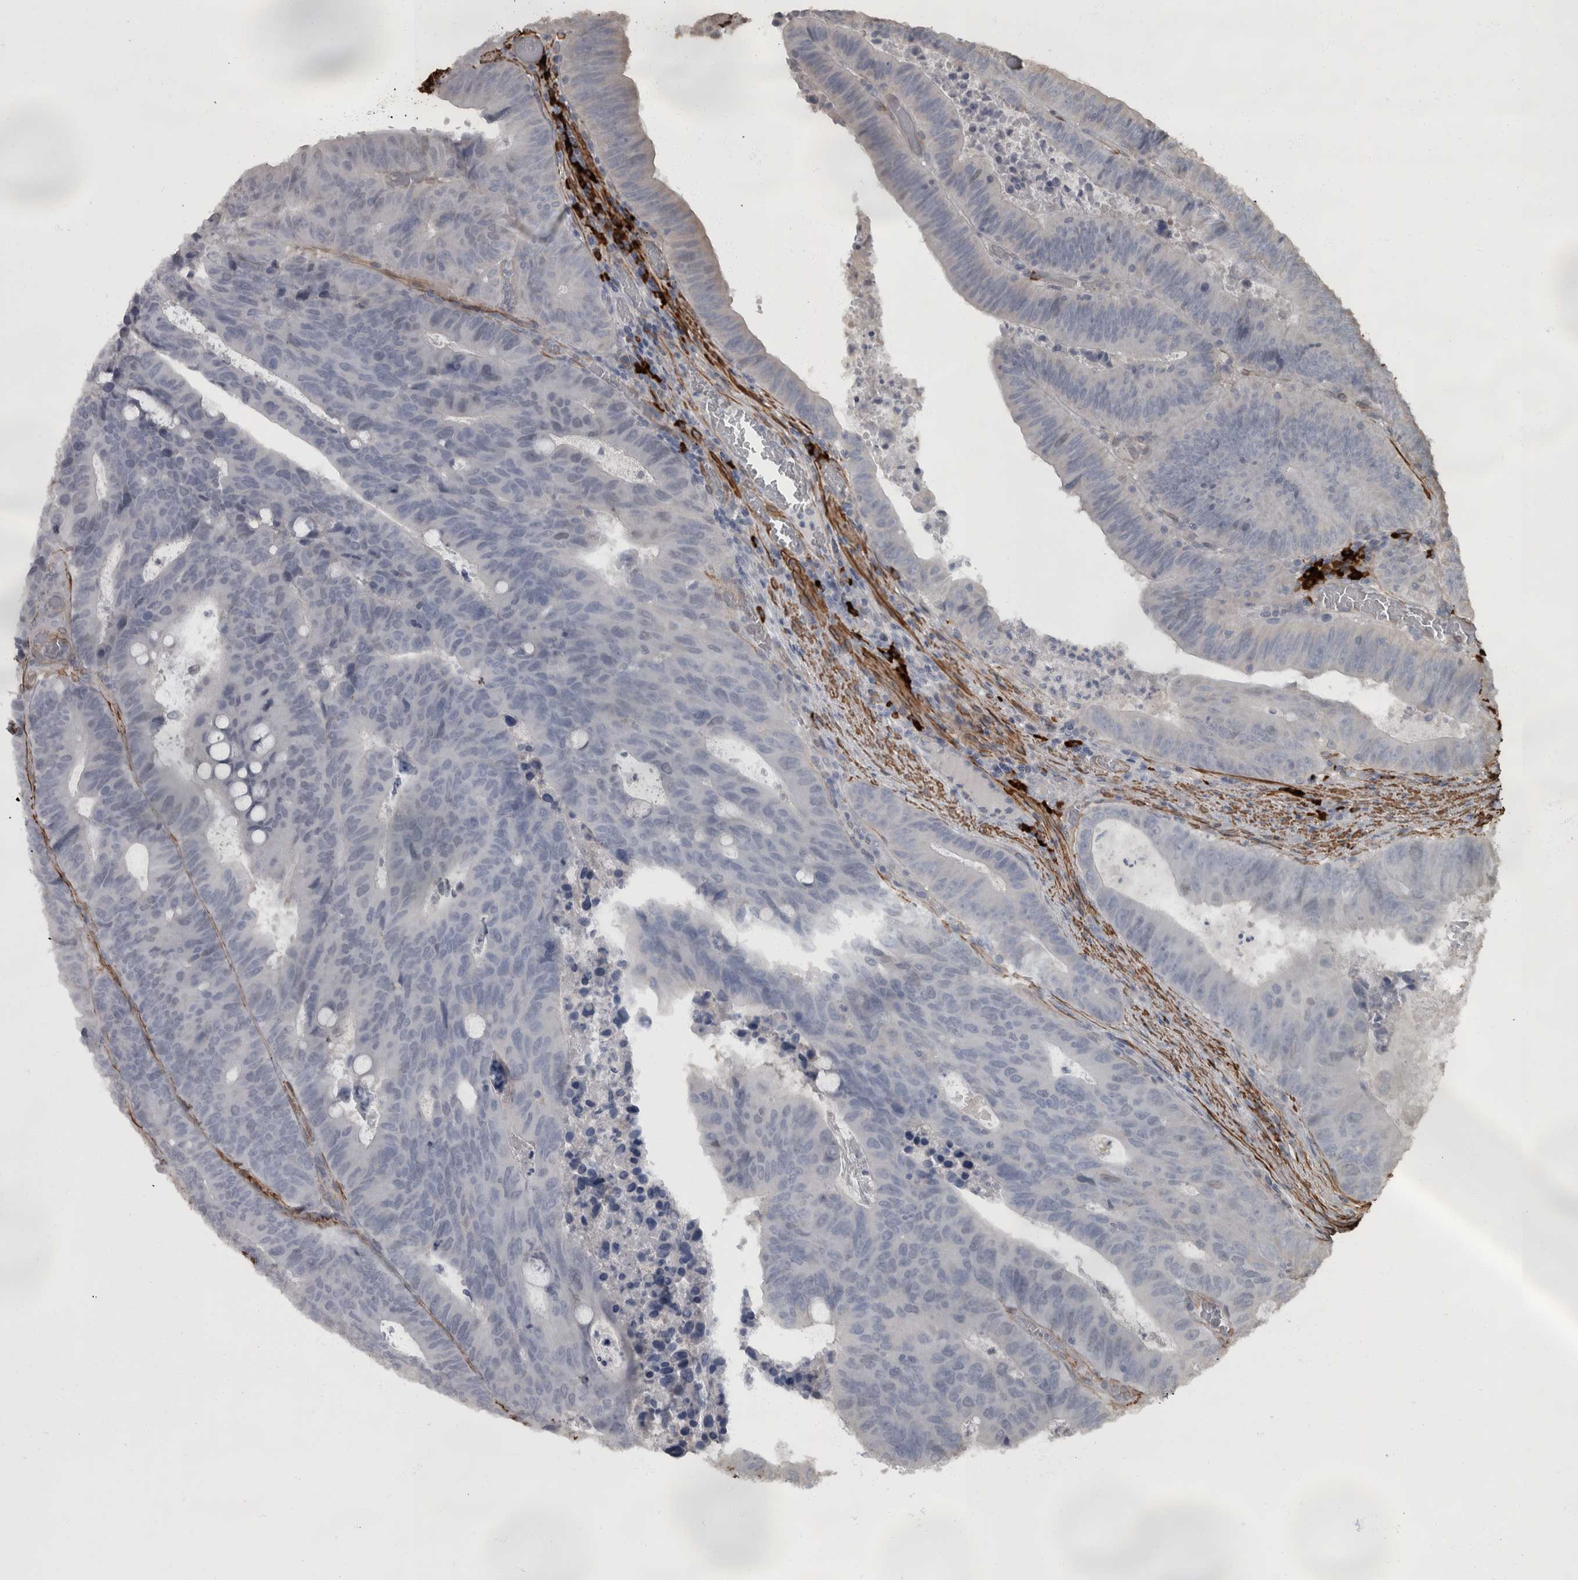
{"staining": {"intensity": "negative", "quantity": "none", "location": "none"}, "tissue": "colorectal cancer", "cell_type": "Tumor cells", "image_type": "cancer", "snomed": [{"axis": "morphology", "description": "Adenocarcinoma, NOS"}, {"axis": "topography", "description": "Colon"}], "caption": "An immunohistochemistry (IHC) image of adenocarcinoma (colorectal) is shown. There is no staining in tumor cells of adenocarcinoma (colorectal). Nuclei are stained in blue.", "gene": "MASTL", "patient": {"sex": "male", "age": 87}}